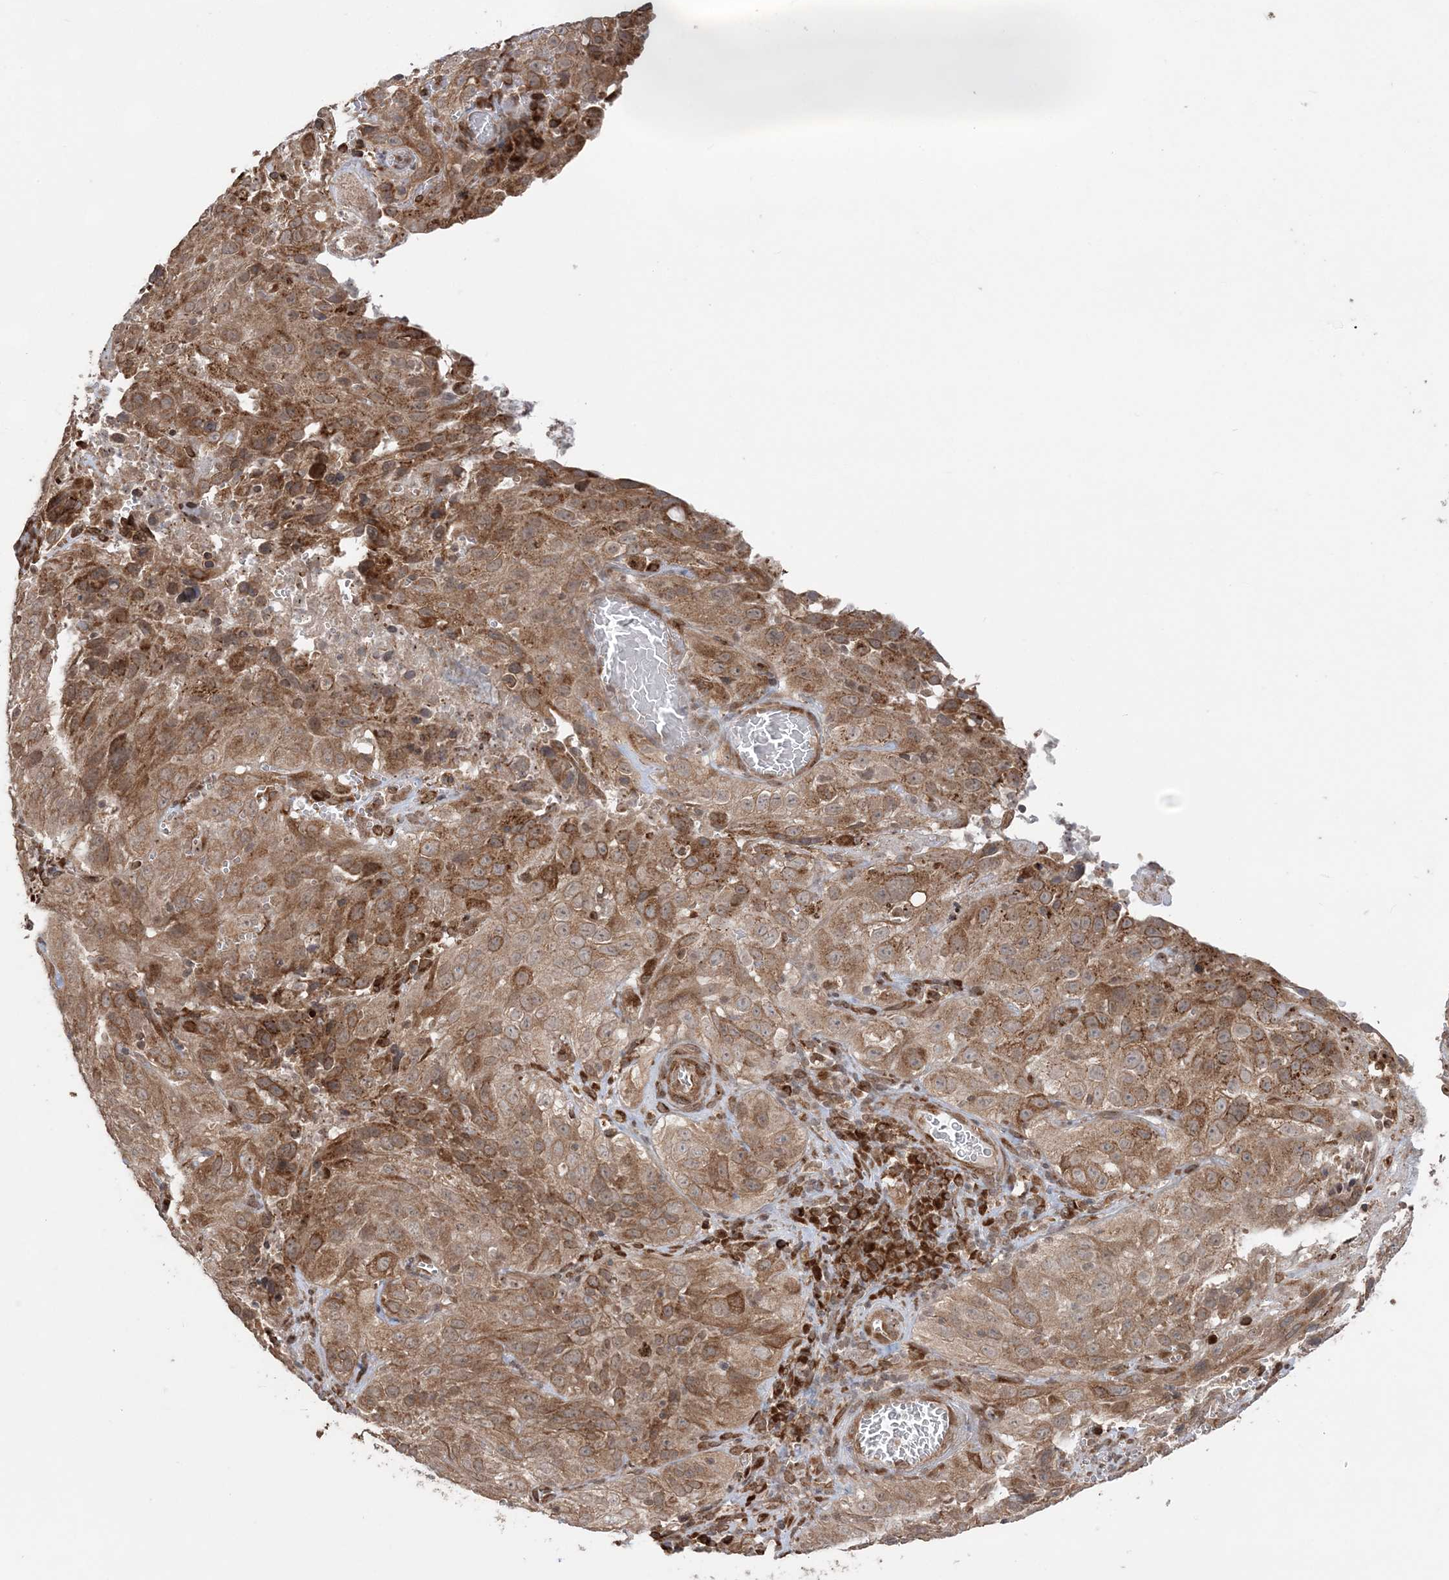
{"staining": {"intensity": "moderate", "quantity": ">75%", "location": "cytoplasmic/membranous"}, "tissue": "cervical cancer", "cell_type": "Tumor cells", "image_type": "cancer", "snomed": [{"axis": "morphology", "description": "Squamous cell carcinoma, NOS"}, {"axis": "topography", "description": "Cervix"}], "caption": "Immunohistochemistry (IHC) (DAB) staining of human cervical cancer (squamous cell carcinoma) exhibits moderate cytoplasmic/membranous protein positivity in about >75% of tumor cells. (Stains: DAB (3,3'-diaminobenzidine) in brown, nuclei in blue, Microscopy: brightfield microscopy at high magnification).", "gene": "TMED10", "patient": {"sex": "female", "age": 32}}